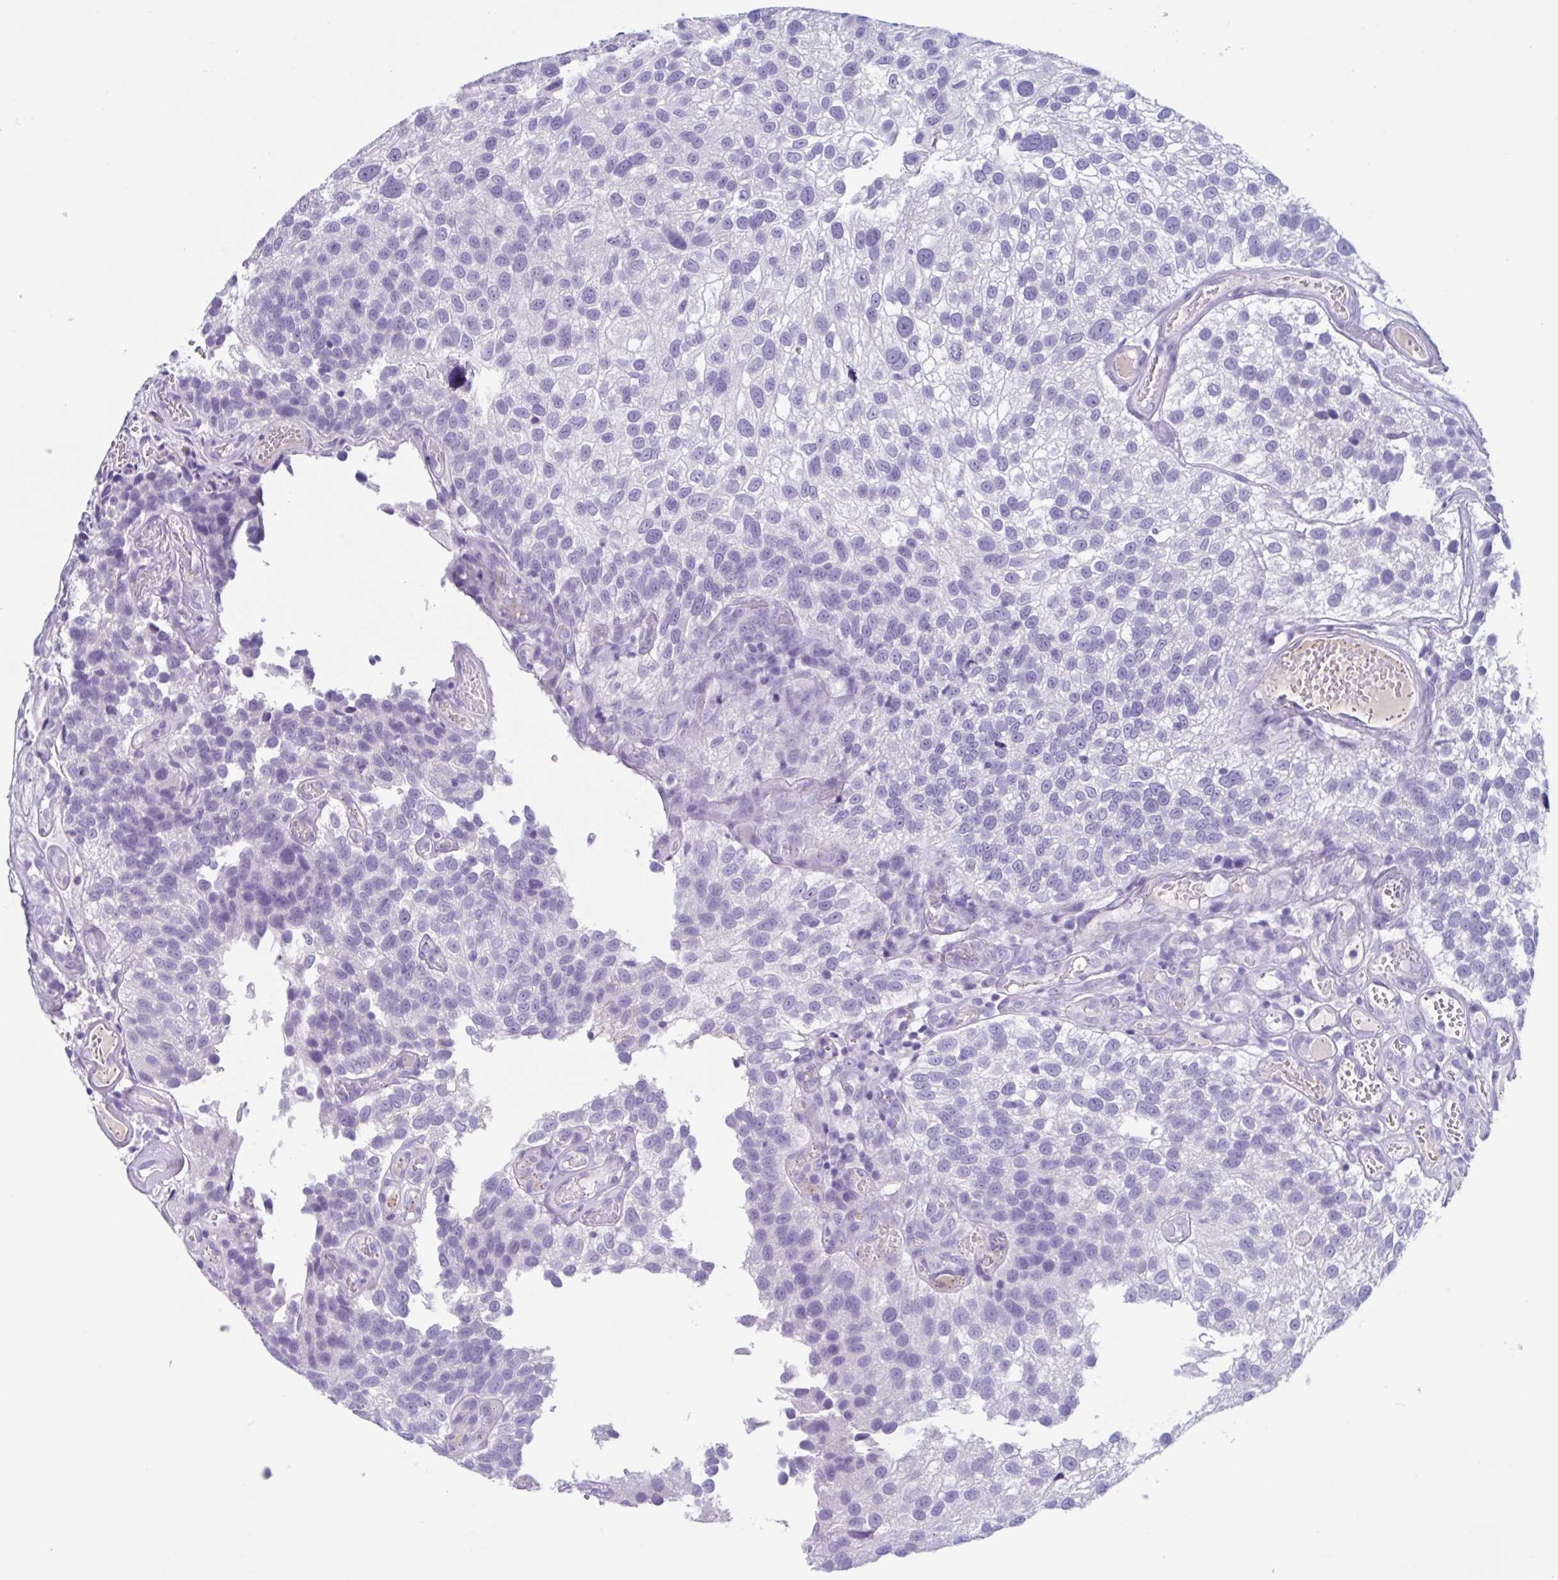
{"staining": {"intensity": "negative", "quantity": "none", "location": "none"}, "tissue": "urothelial cancer", "cell_type": "Tumor cells", "image_type": "cancer", "snomed": [{"axis": "morphology", "description": "Urothelial carcinoma, NOS"}, {"axis": "topography", "description": "Urinary bladder"}], "caption": "A high-resolution photomicrograph shows immunohistochemistry (IHC) staining of transitional cell carcinoma, which exhibits no significant expression in tumor cells. The staining is performed using DAB brown chromogen with nuclei counter-stained in using hematoxylin.", "gene": "USP35", "patient": {"sex": "male", "age": 87}}